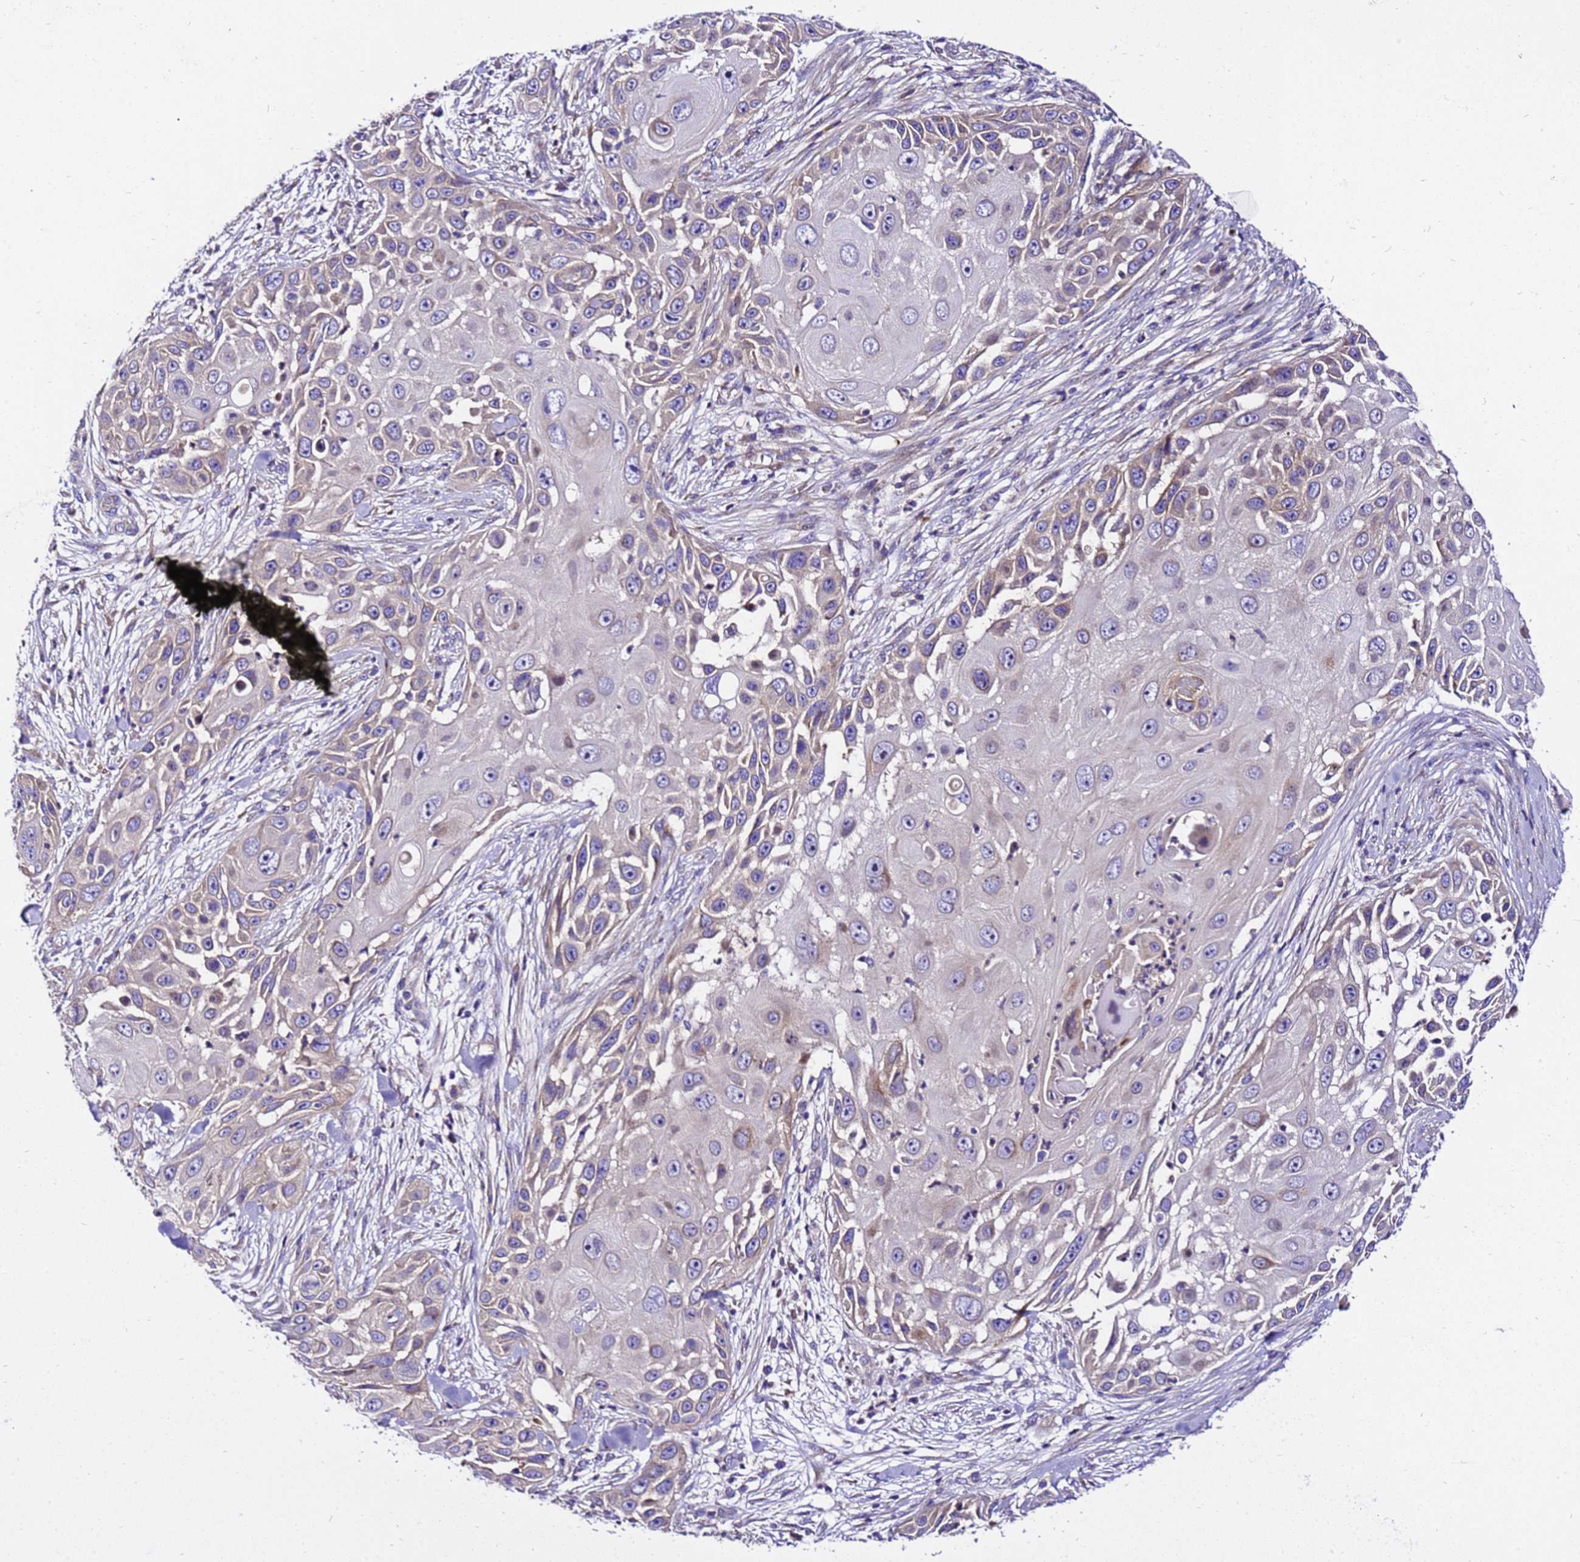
{"staining": {"intensity": "weak", "quantity": "<25%", "location": "cytoplasmic/membranous"}, "tissue": "skin cancer", "cell_type": "Tumor cells", "image_type": "cancer", "snomed": [{"axis": "morphology", "description": "Squamous cell carcinoma, NOS"}, {"axis": "topography", "description": "Skin"}], "caption": "This is an IHC micrograph of human skin squamous cell carcinoma. There is no expression in tumor cells.", "gene": "ZNF417", "patient": {"sex": "female", "age": 44}}